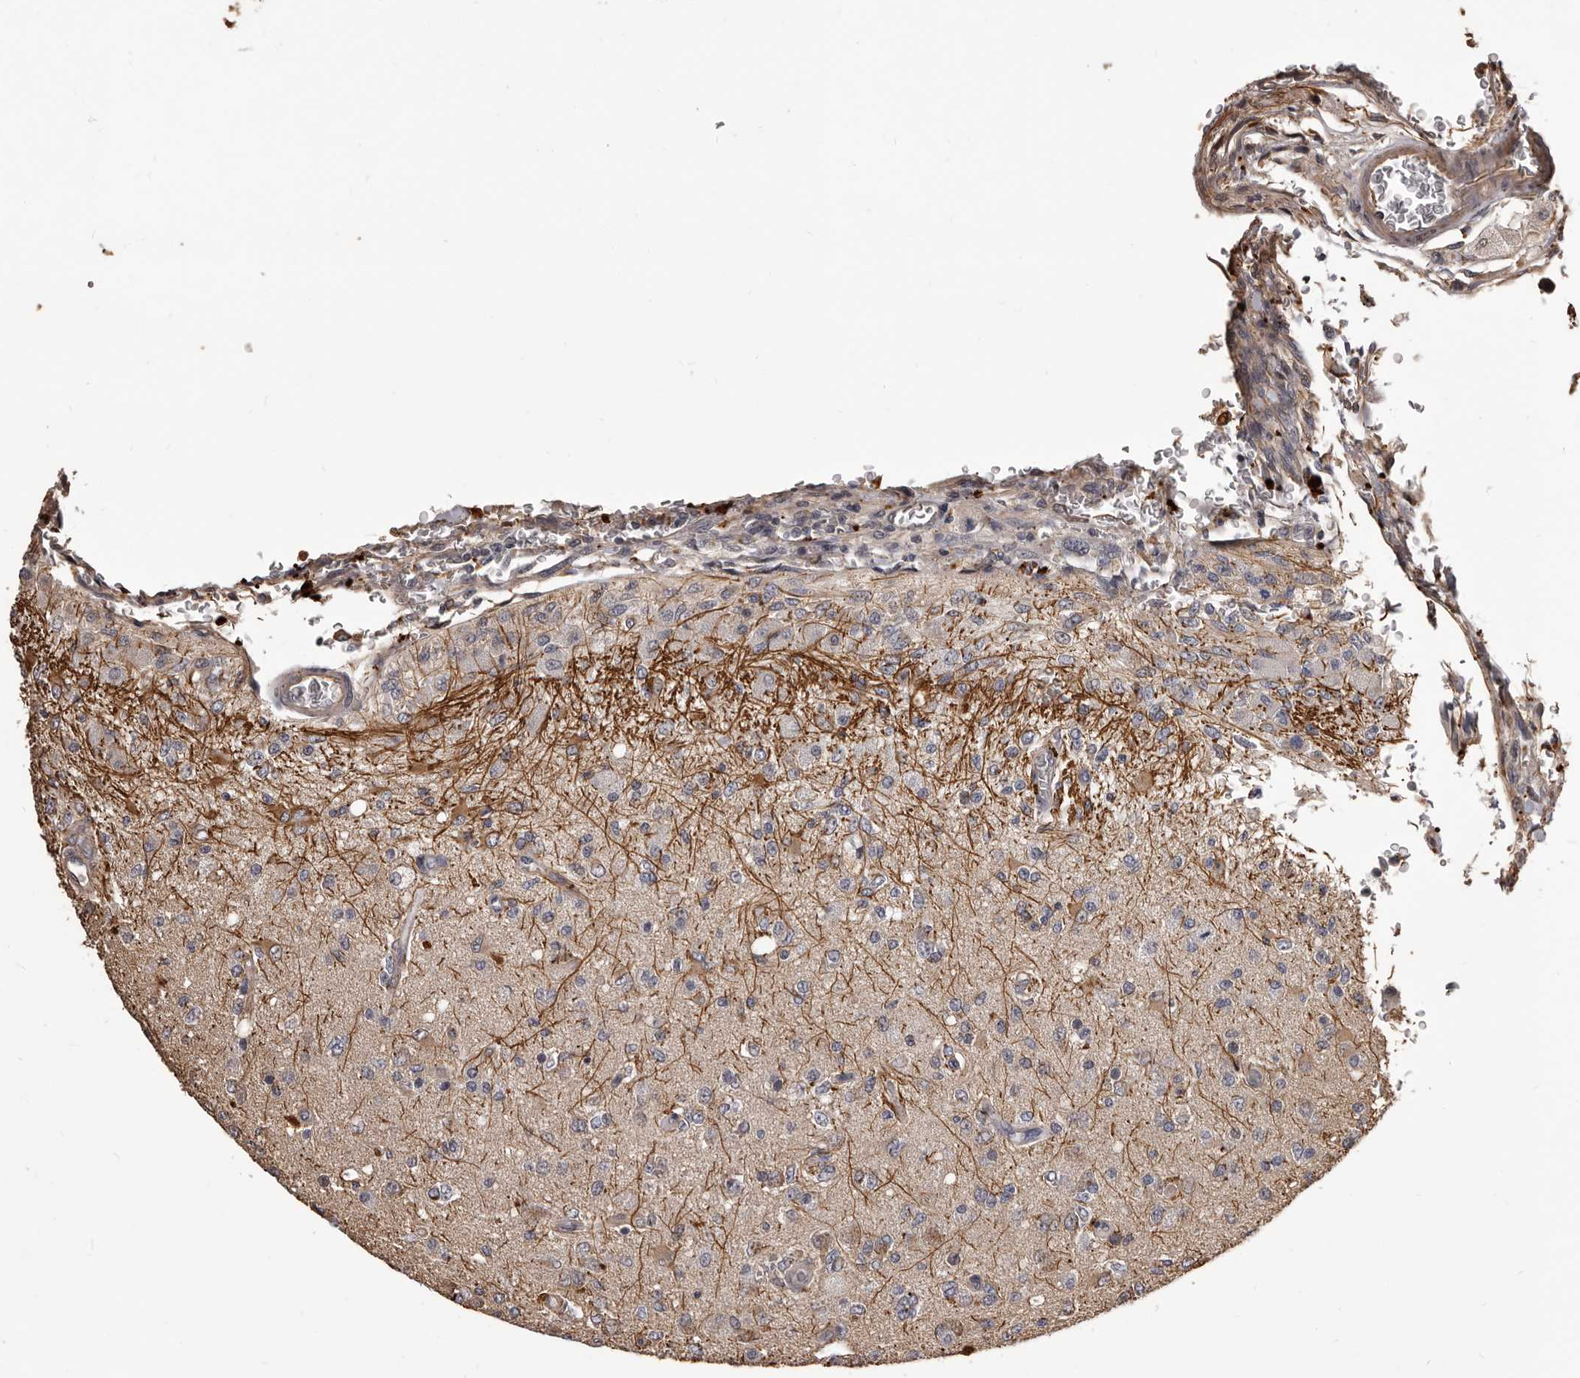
{"staining": {"intensity": "negative", "quantity": "none", "location": "none"}, "tissue": "glioma", "cell_type": "Tumor cells", "image_type": "cancer", "snomed": [{"axis": "morphology", "description": "Normal tissue, NOS"}, {"axis": "morphology", "description": "Glioma, malignant, High grade"}, {"axis": "topography", "description": "Cerebral cortex"}], "caption": "The micrograph exhibits no staining of tumor cells in glioma.", "gene": "ALPK1", "patient": {"sex": "male", "age": 77}}